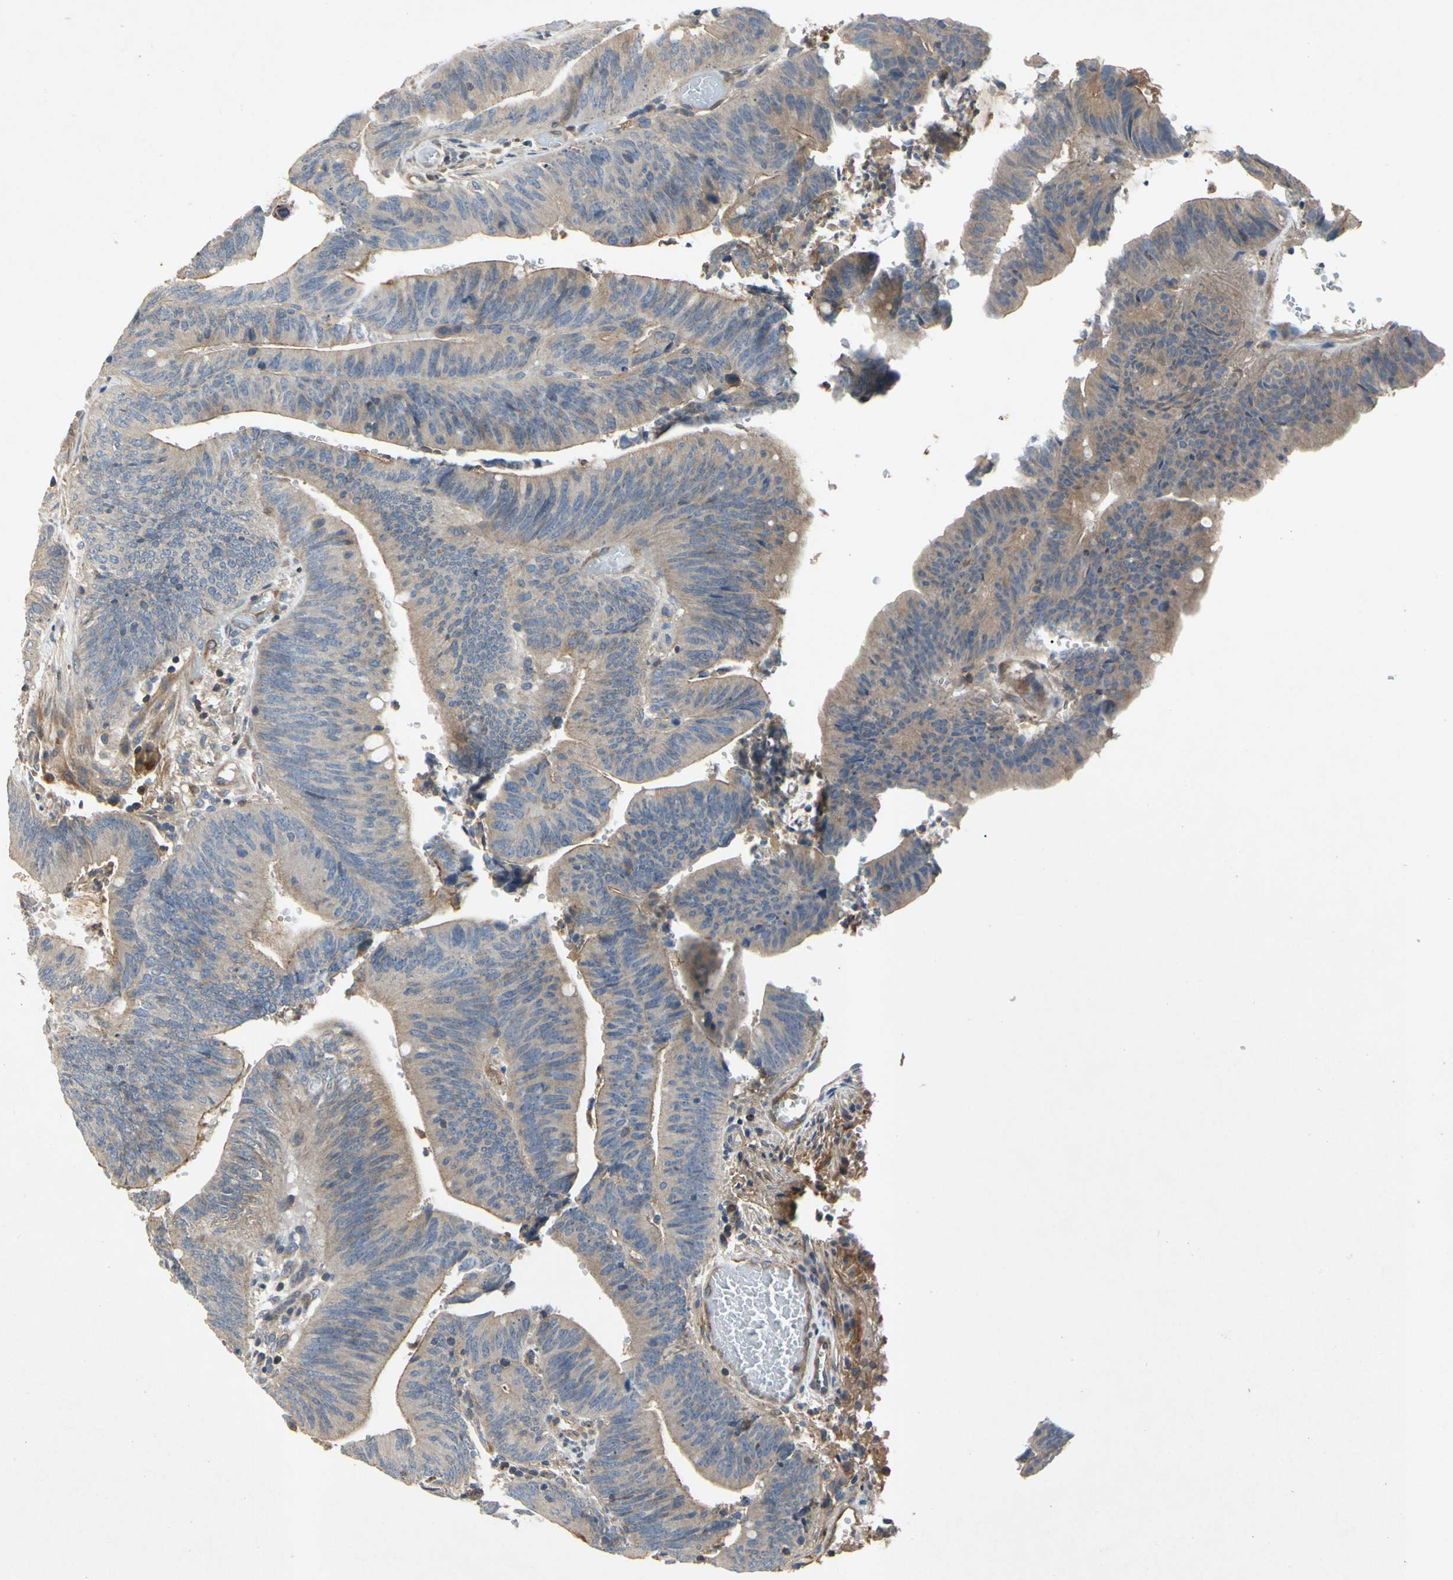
{"staining": {"intensity": "moderate", "quantity": "<25%", "location": "cytoplasmic/membranous"}, "tissue": "colorectal cancer", "cell_type": "Tumor cells", "image_type": "cancer", "snomed": [{"axis": "morphology", "description": "Adenocarcinoma, NOS"}, {"axis": "topography", "description": "Rectum"}], "caption": "Immunohistochemical staining of adenocarcinoma (colorectal) demonstrates low levels of moderate cytoplasmic/membranous protein staining in approximately <25% of tumor cells.", "gene": "CRTAC1", "patient": {"sex": "female", "age": 66}}